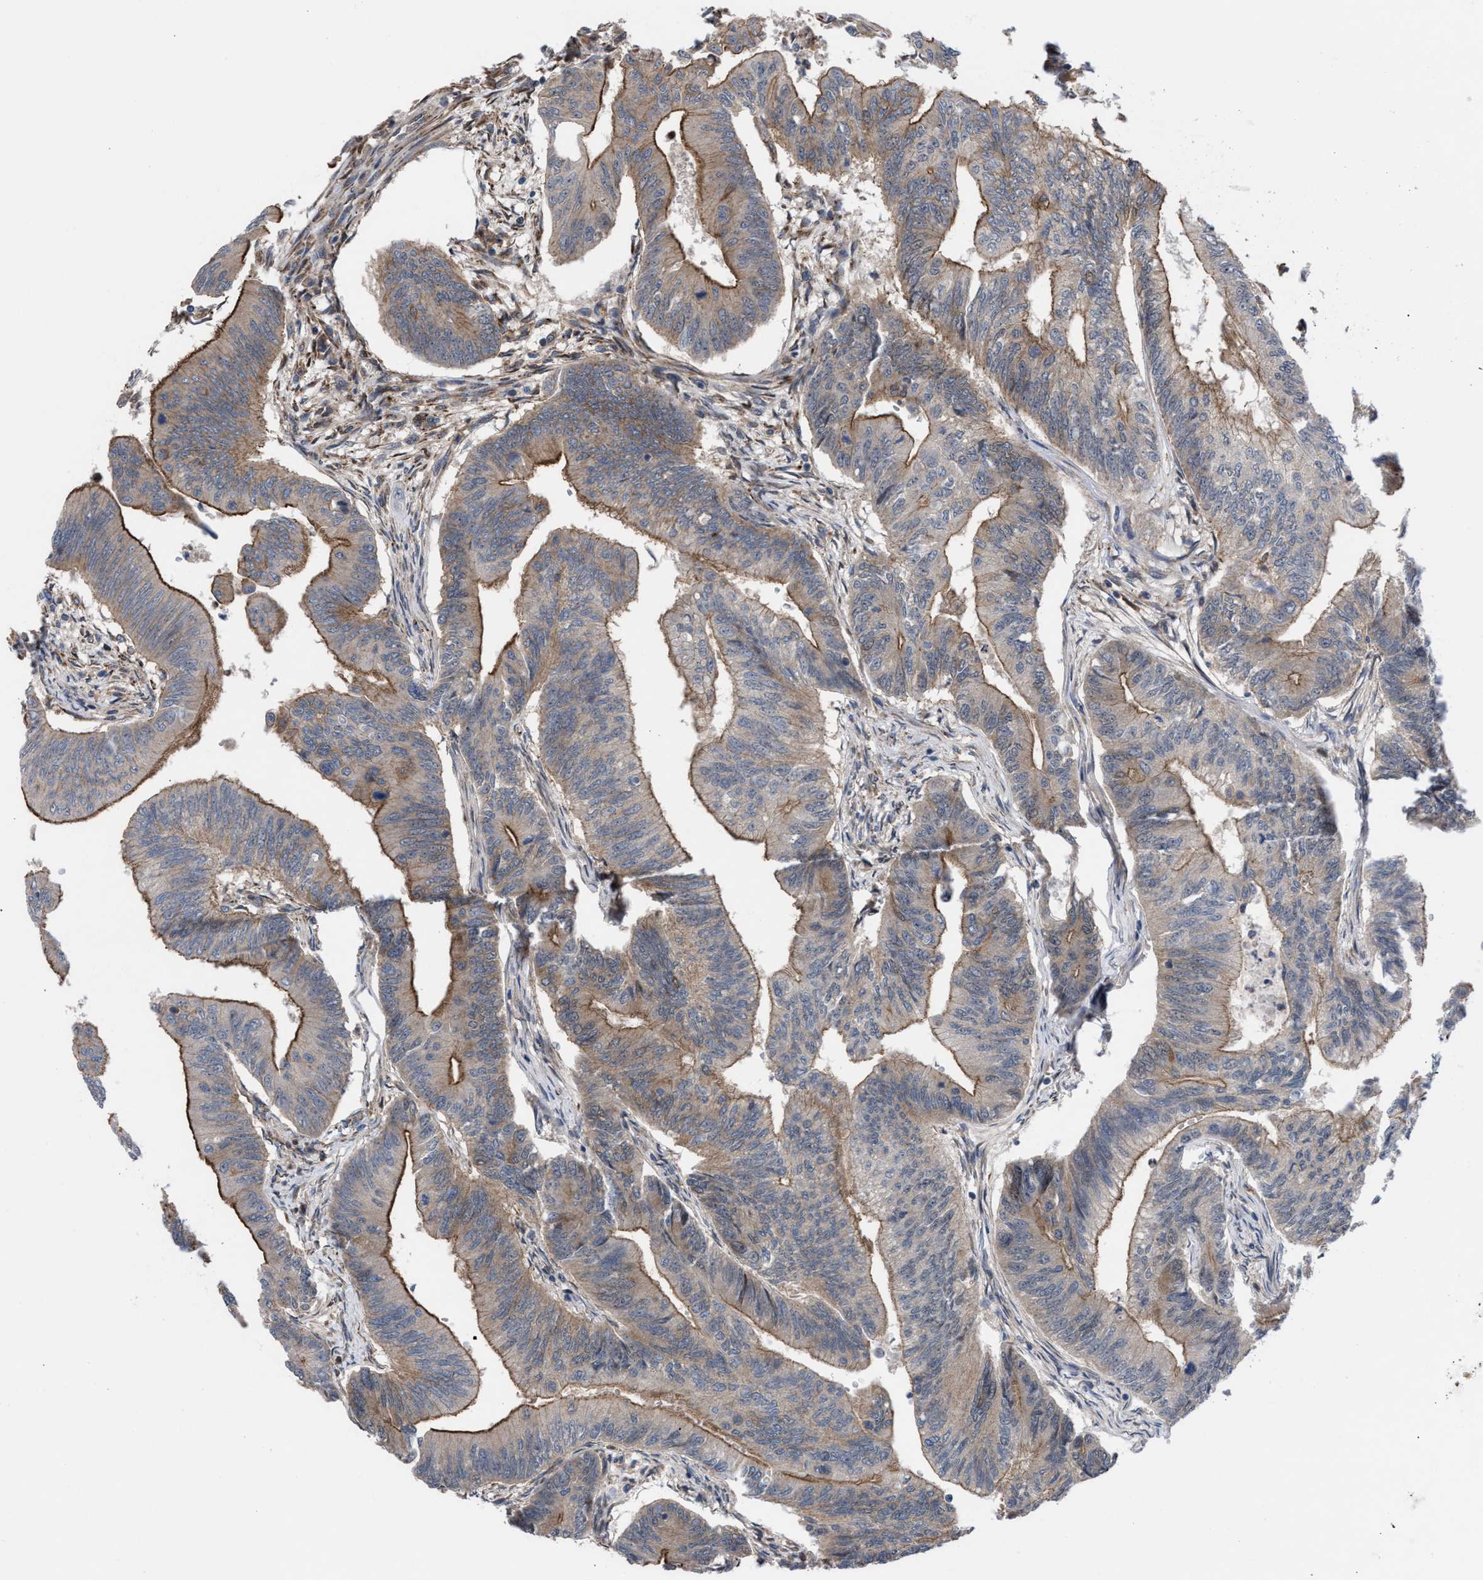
{"staining": {"intensity": "moderate", "quantity": ">75%", "location": "cytoplasmic/membranous"}, "tissue": "colorectal cancer", "cell_type": "Tumor cells", "image_type": "cancer", "snomed": [{"axis": "morphology", "description": "Adenoma, NOS"}, {"axis": "morphology", "description": "Adenocarcinoma, NOS"}, {"axis": "topography", "description": "Colon"}], "caption": "Tumor cells exhibit medium levels of moderate cytoplasmic/membranous staining in about >75% of cells in human adenocarcinoma (colorectal).", "gene": "TP53BP2", "patient": {"sex": "male", "age": 79}}